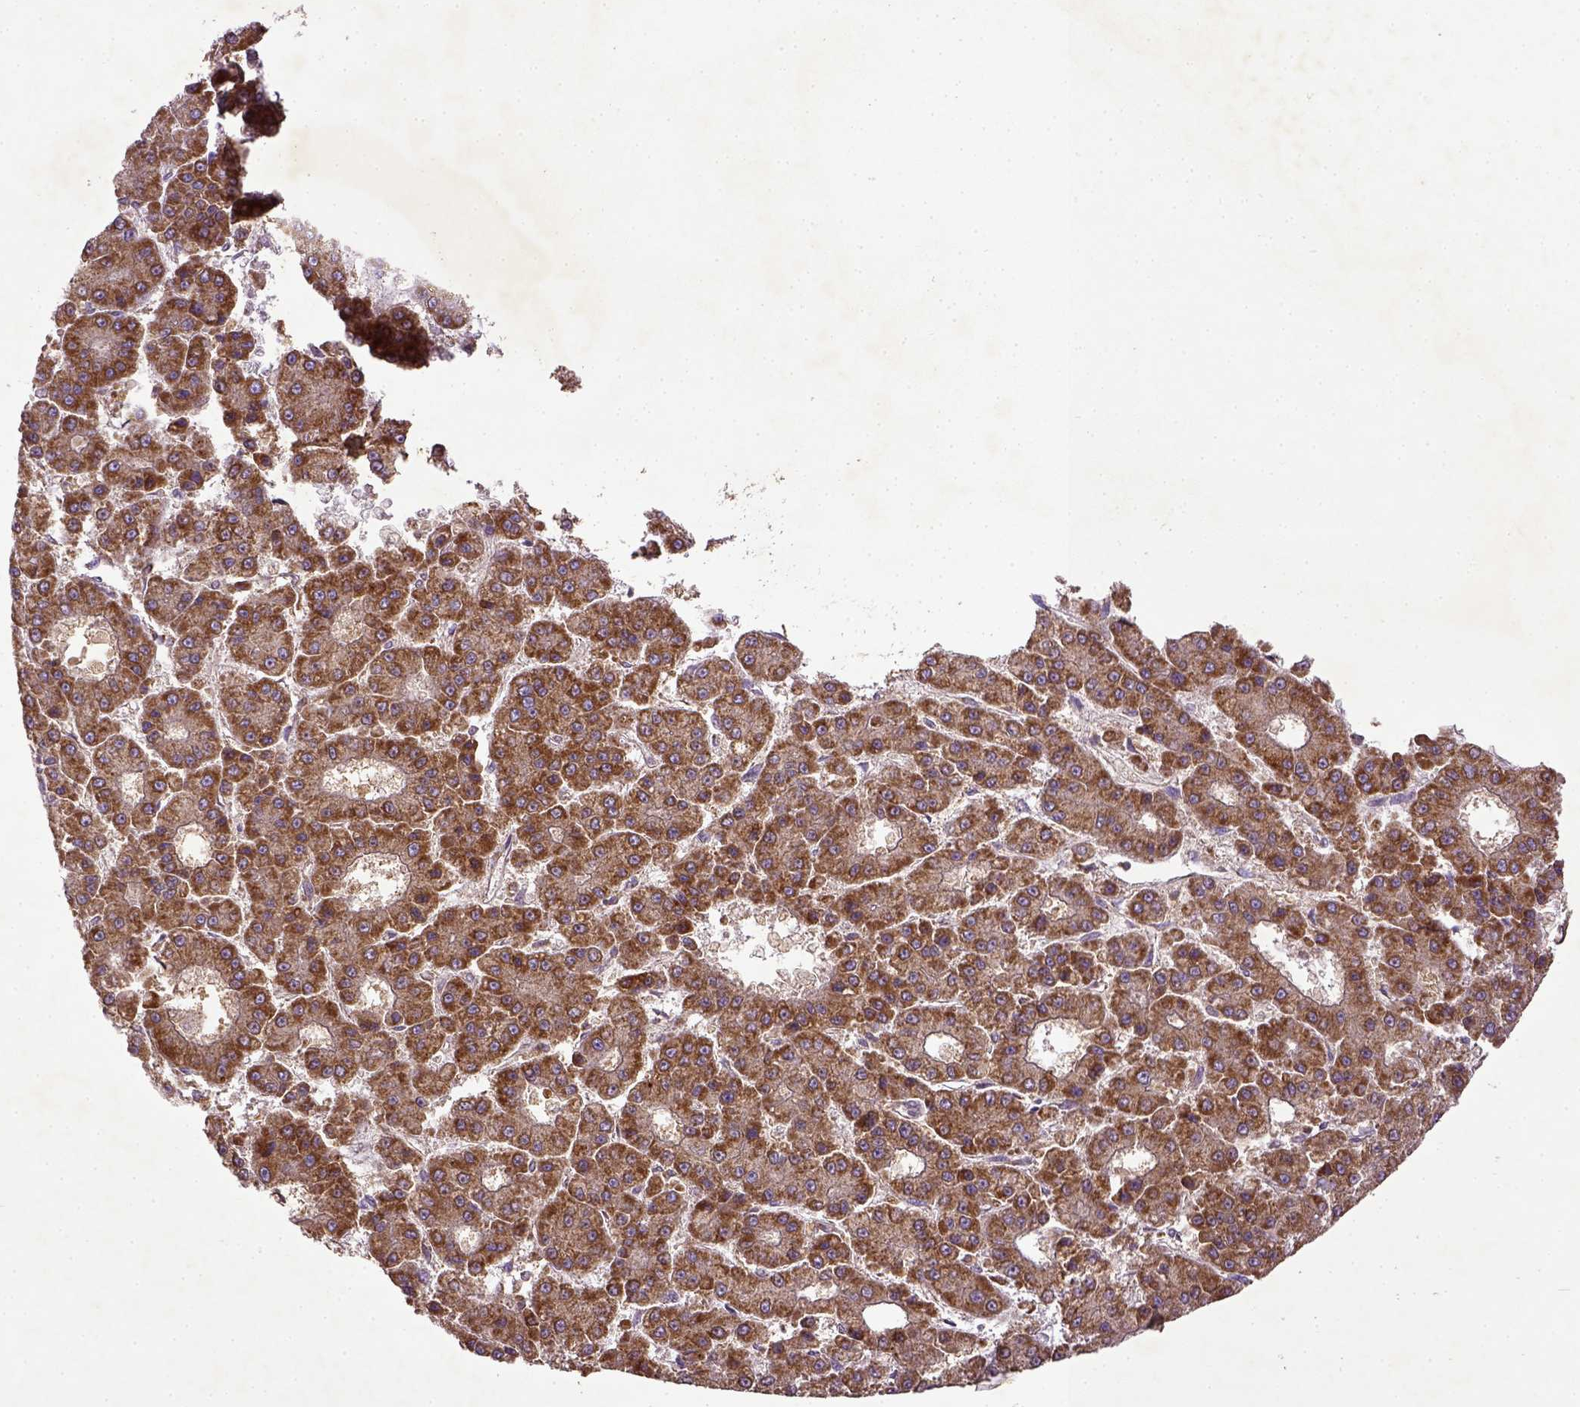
{"staining": {"intensity": "strong", "quantity": ">75%", "location": "cytoplasmic/membranous"}, "tissue": "liver cancer", "cell_type": "Tumor cells", "image_type": "cancer", "snomed": [{"axis": "morphology", "description": "Carcinoma, Hepatocellular, NOS"}, {"axis": "topography", "description": "Liver"}], "caption": "Liver cancer (hepatocellular carcinoma) stained with immunohistochemistry displays strong cytoplasmic/membranous expression in about >75% of tumor cells.", "gene": "MT-CO1", "patient": {"sex": "male", "age": 70}}